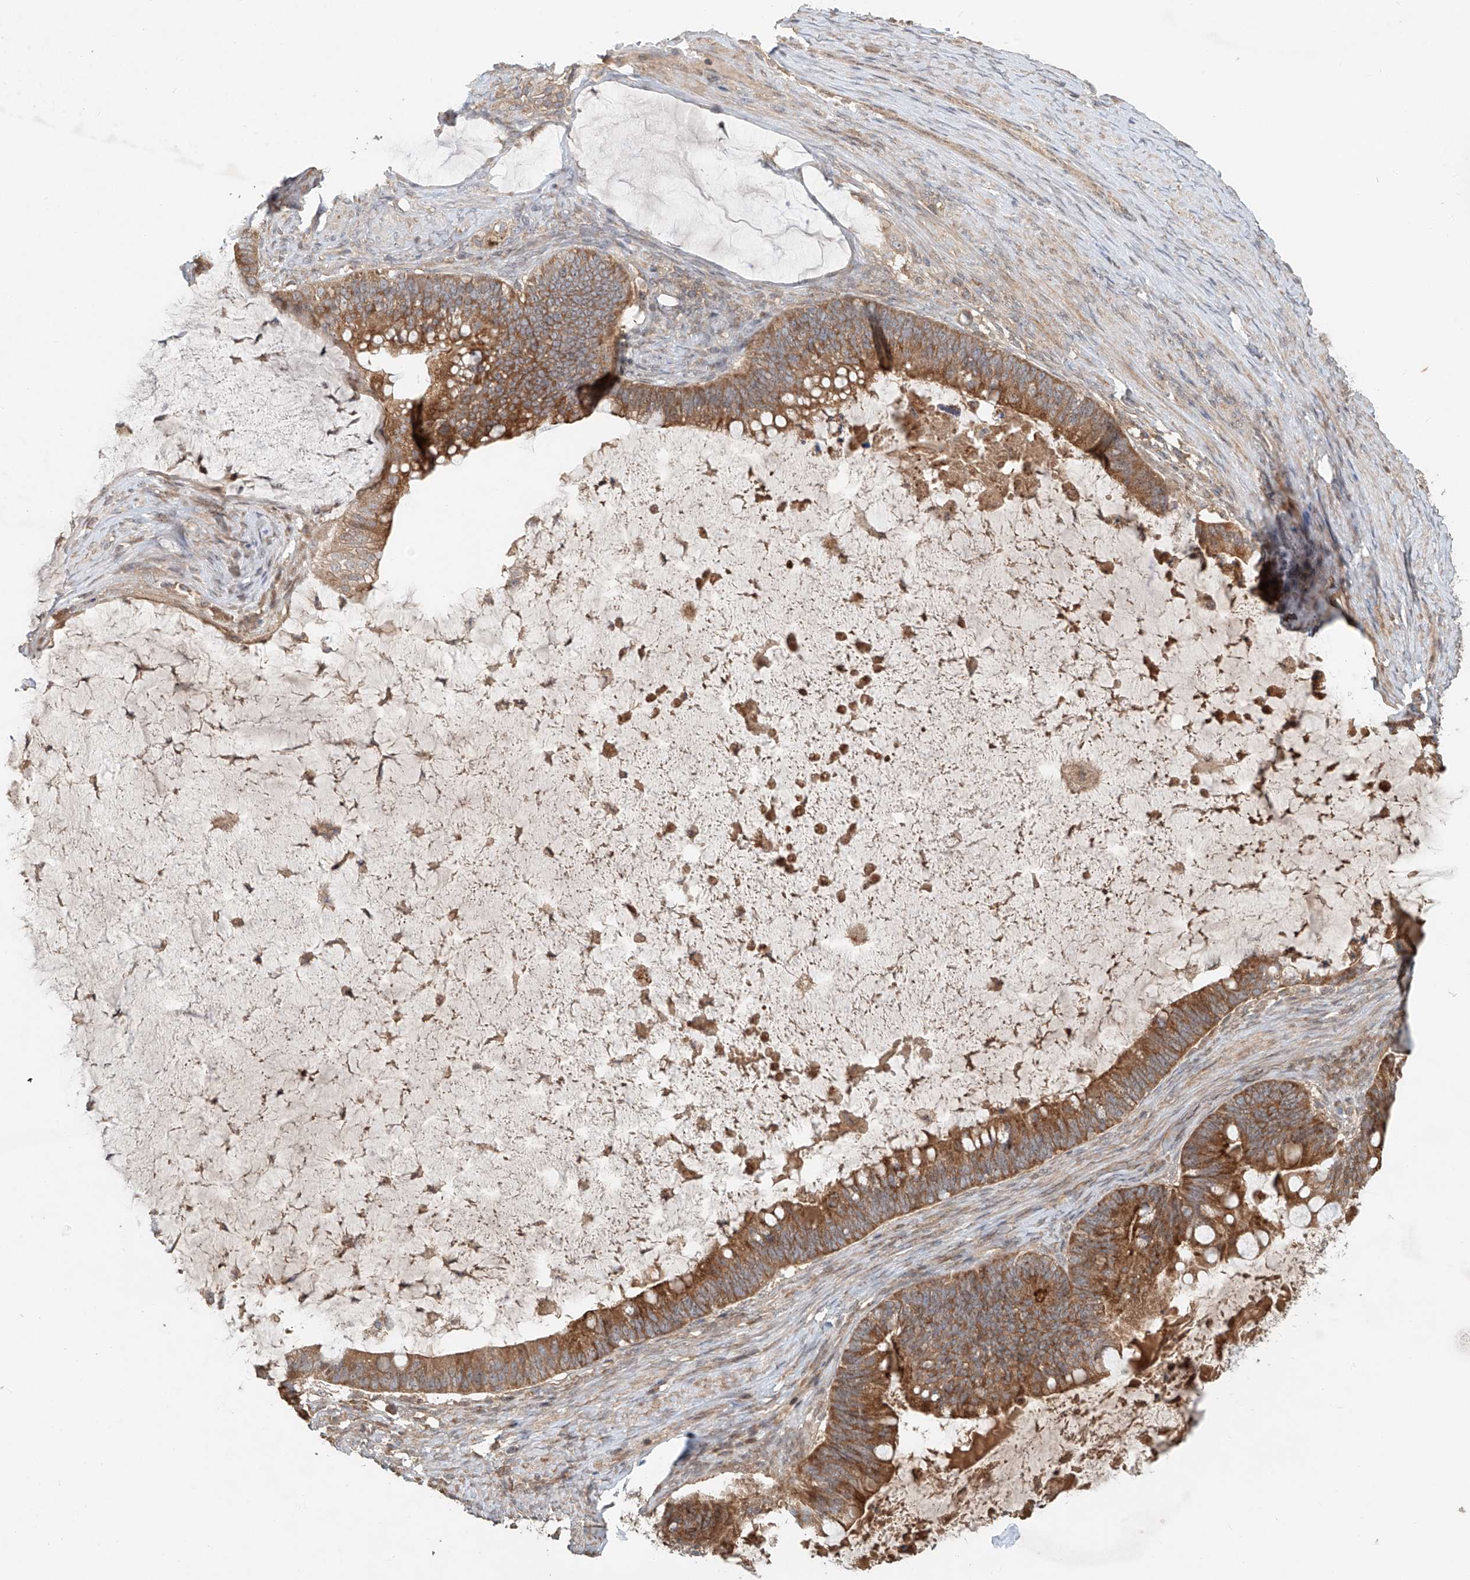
{"staining": {"intensity": "moderate", "quantity": ">75%", "location": "cytoplasmic/membranous"}, "tissue": "ovarian cancer", "cell_type": "Tumor cells", "image_type": "cancer", "snomed": [{"axis": "morphology", "description": "Cystadenocarcinoma, mucinous, NOS"}, {"axis": "topography", "description": "Ovary"}], "caption": "Immunohistochemical staining of ovarian cancer displays medium levels of moderate cytoplasmic/membranous expression in approximately >75% of tumor cells.", "gene": "TMEM61", "patient": {"sex": "female", "age": 61}}